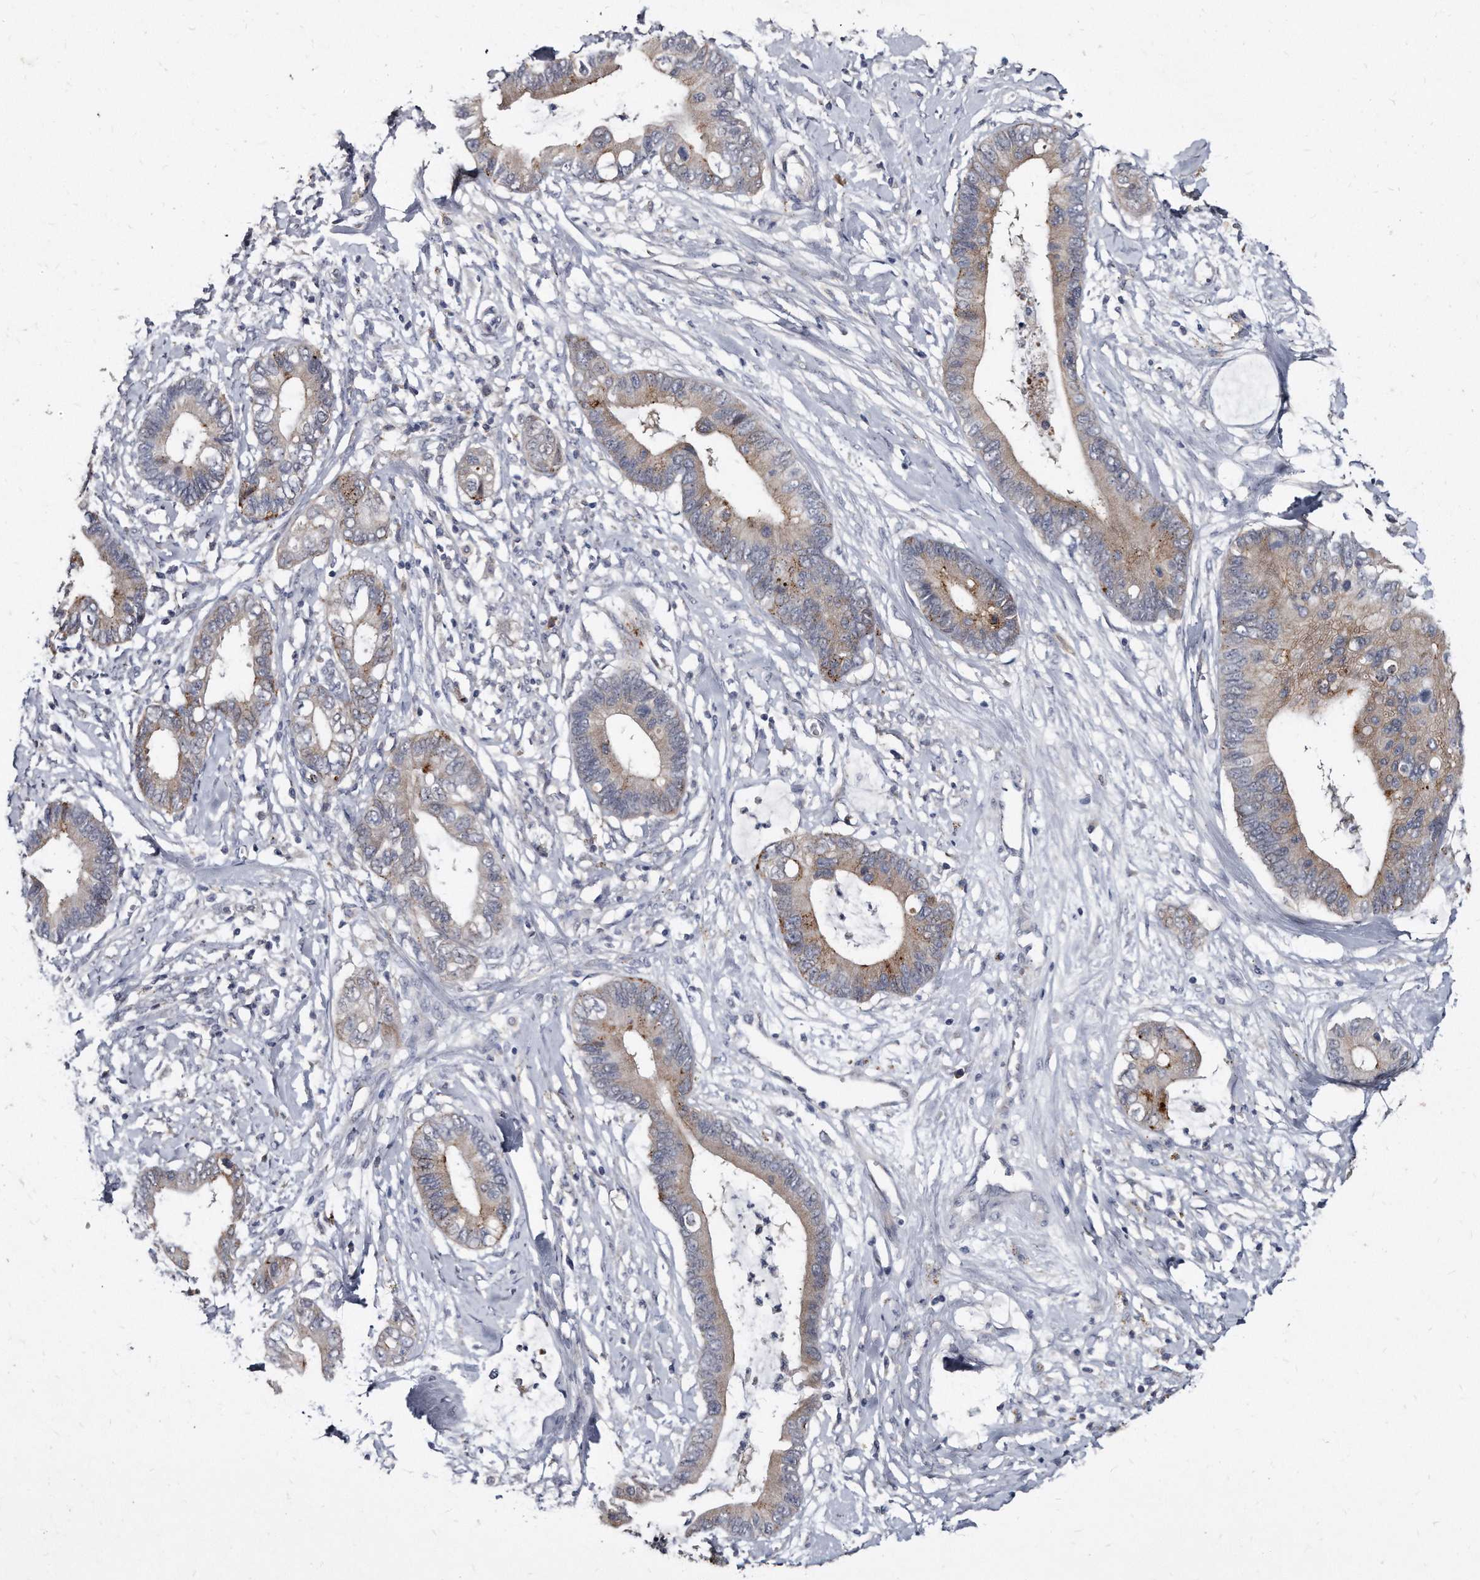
{"staining": {"intensity": "moderate", "quantity": ">75%", "location": "cytoplasmic/membranous"}, "tissue": "cervical cancer", "cell_type": "Tumor cells", "image_type": "cancer", "snomed": [{"axis": "morphology", "description": "Adenocarcinoma, NOS"}, {"axis": "topography", "description": "Cervix"}], "caption": "Adenocarcinoma (cervical) was stained to show a protein in brown. There is medium levels of moderate cytoplasmic/membranous positivity in approximately >75% of tumor cells. (DAB IHC with brightfield microscopy, high magnification).", "gene": "KLHDC3", "patient": {"sex": "female", "age": 44}}